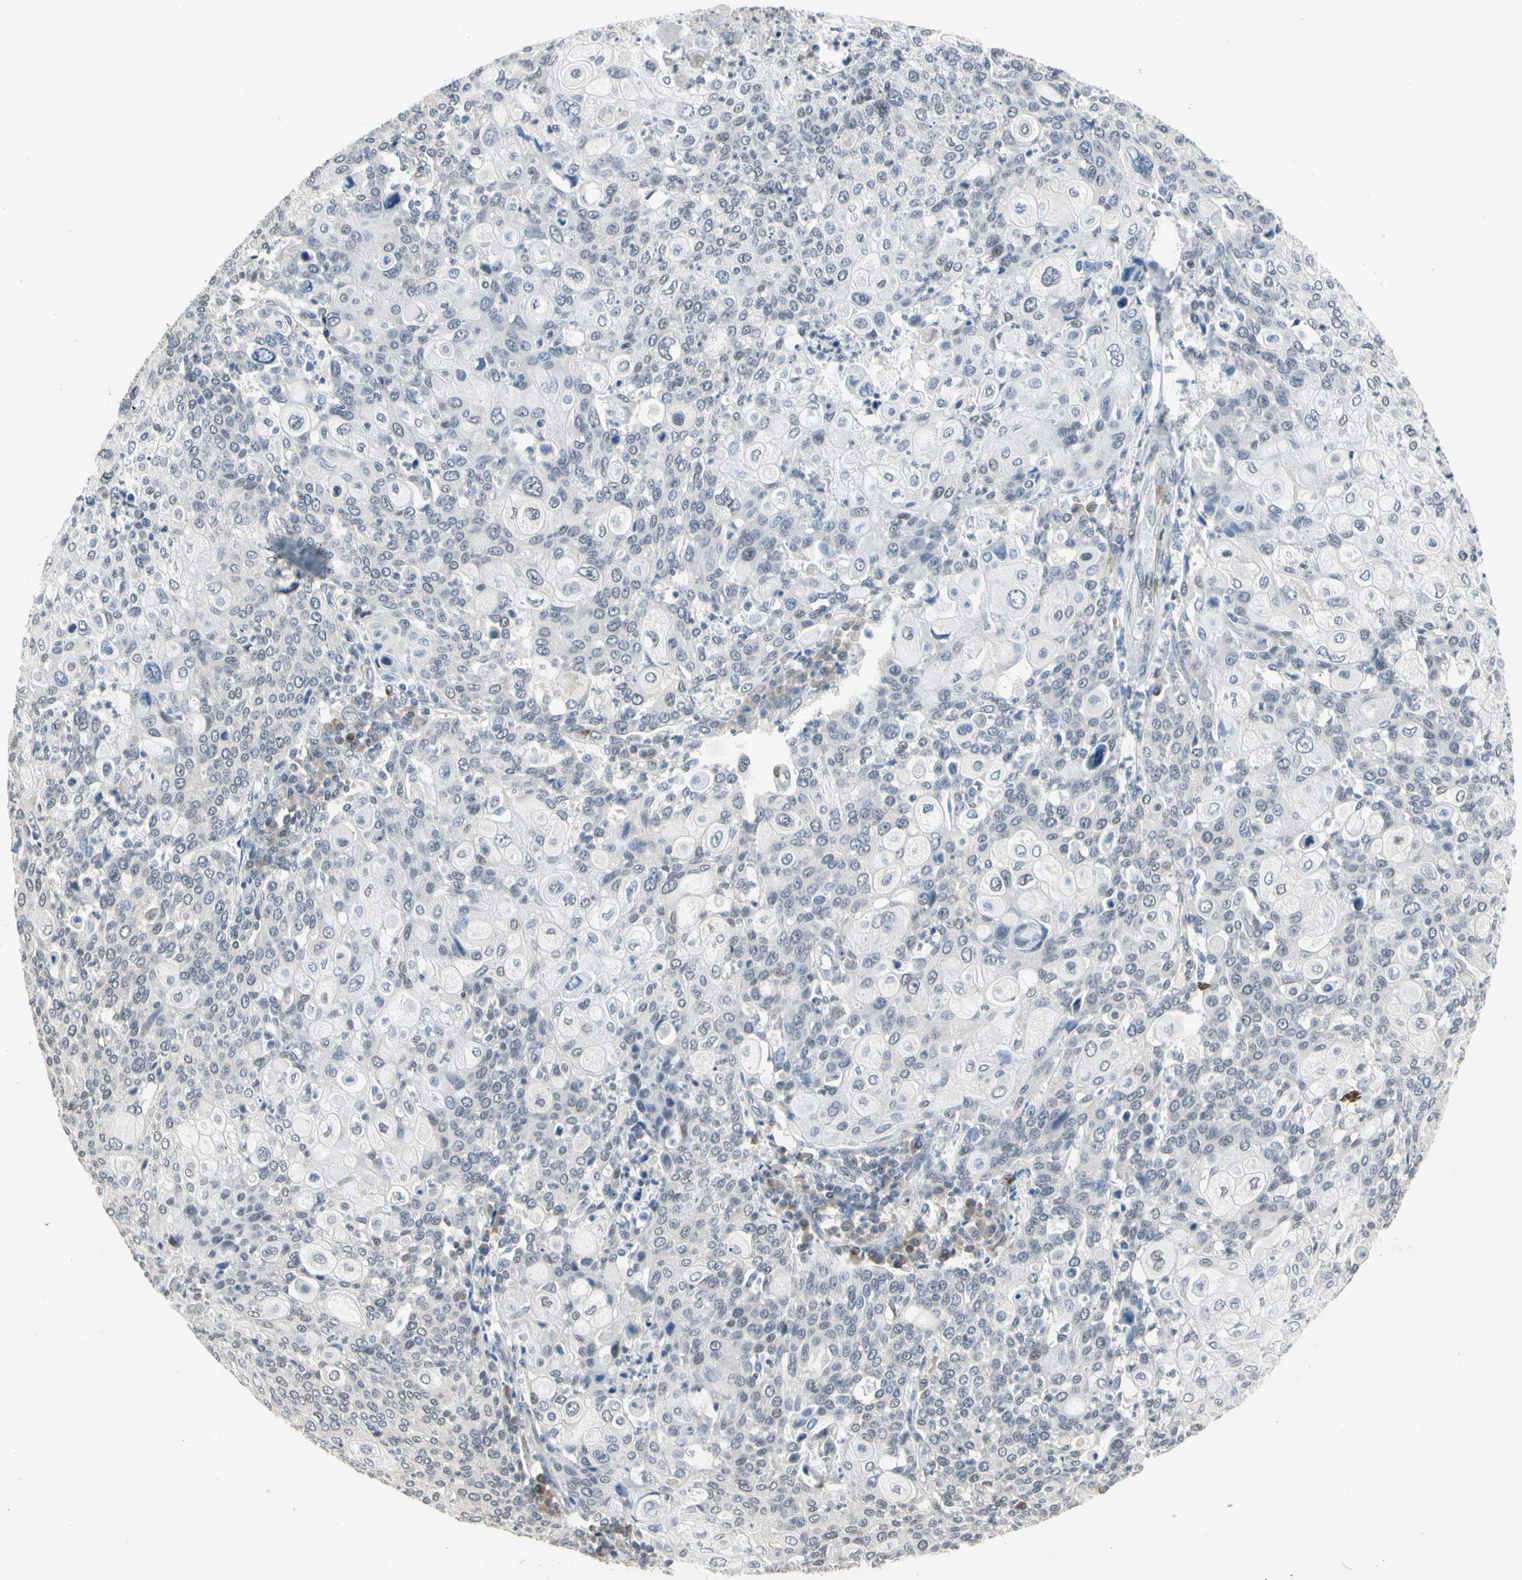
{"staining": {"intensity": "negative", "quantity": "none", "location": "none"}, "tissue": "cervical cancer", "cell_type": "Tumor cells", "image_type": "cancer", "snomed": [{"axis": "morphology", "description": "Squamous cell carcinoma, NOS"}, {"axis": "topography", "description": "Cervix"}], "caption": "Tumor cells show no significant protein positivity in cervical cancer (squamous cell carcinoma).", "gene": "GREM1", "patient": {"sex": "female", "age": 40}}